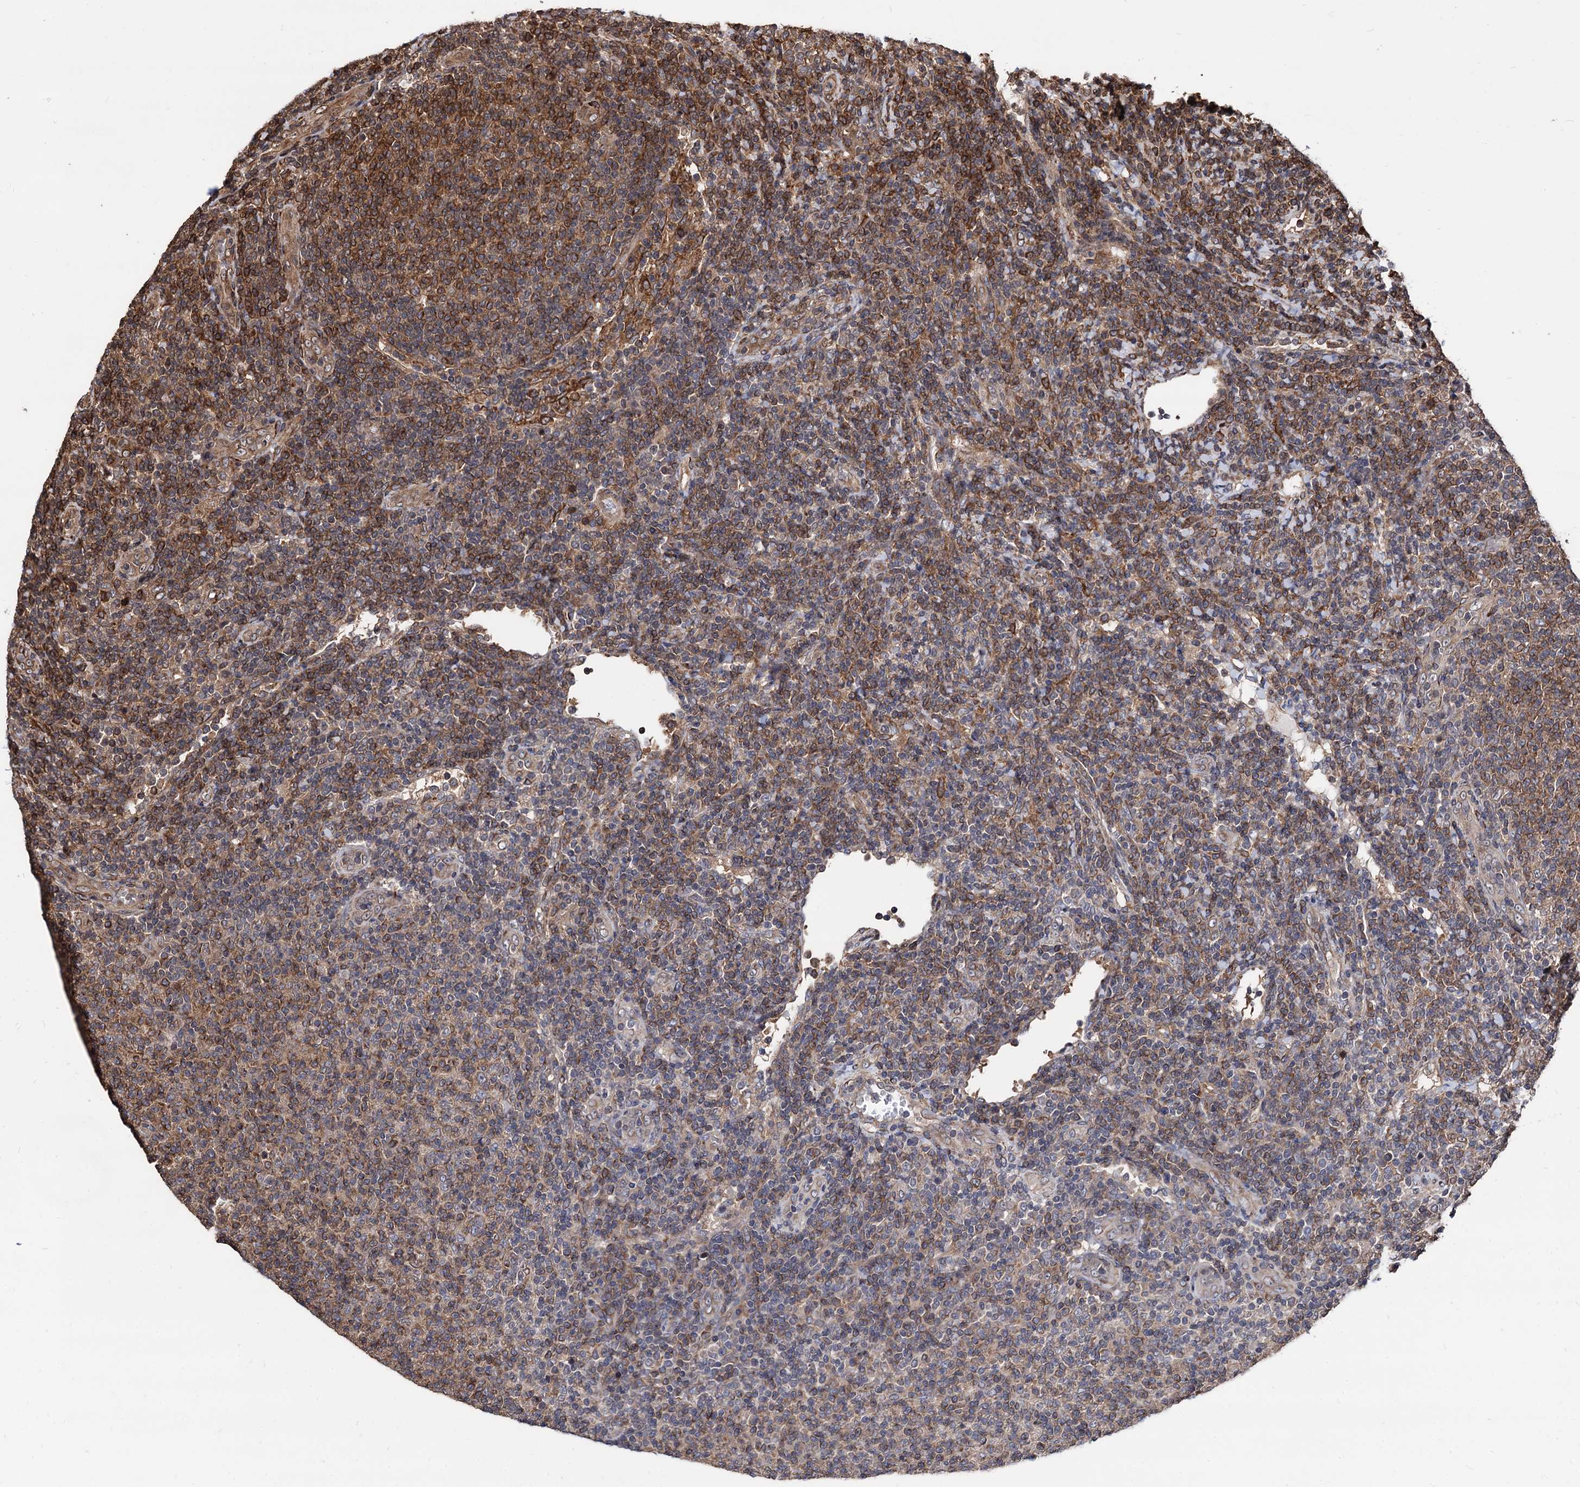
{"staining": {"intensity": "moderate", "quantity": "25%-75%", "location": "cytoplasmic/membranous"}, "tissue": "lymphoma", "cell_type": "Tumor cells", "image_type": "cancer", "snomed": [{"axis": "morphology", "description": "Malignant lymphoma, non-Hodgkin's type, Low grade"}, {"axis": "topography", "description": "Lymph node"}], "caption": "The photomicrograph reveals a brown stain indicating the presence of a protein in the cytoplasmic/membranous of tumor cells in low-grade malignant lymphoma, non-Hodgkin's type.", "gene": "ANKRD12", "patient": {"sex": "male", "age": 66}}